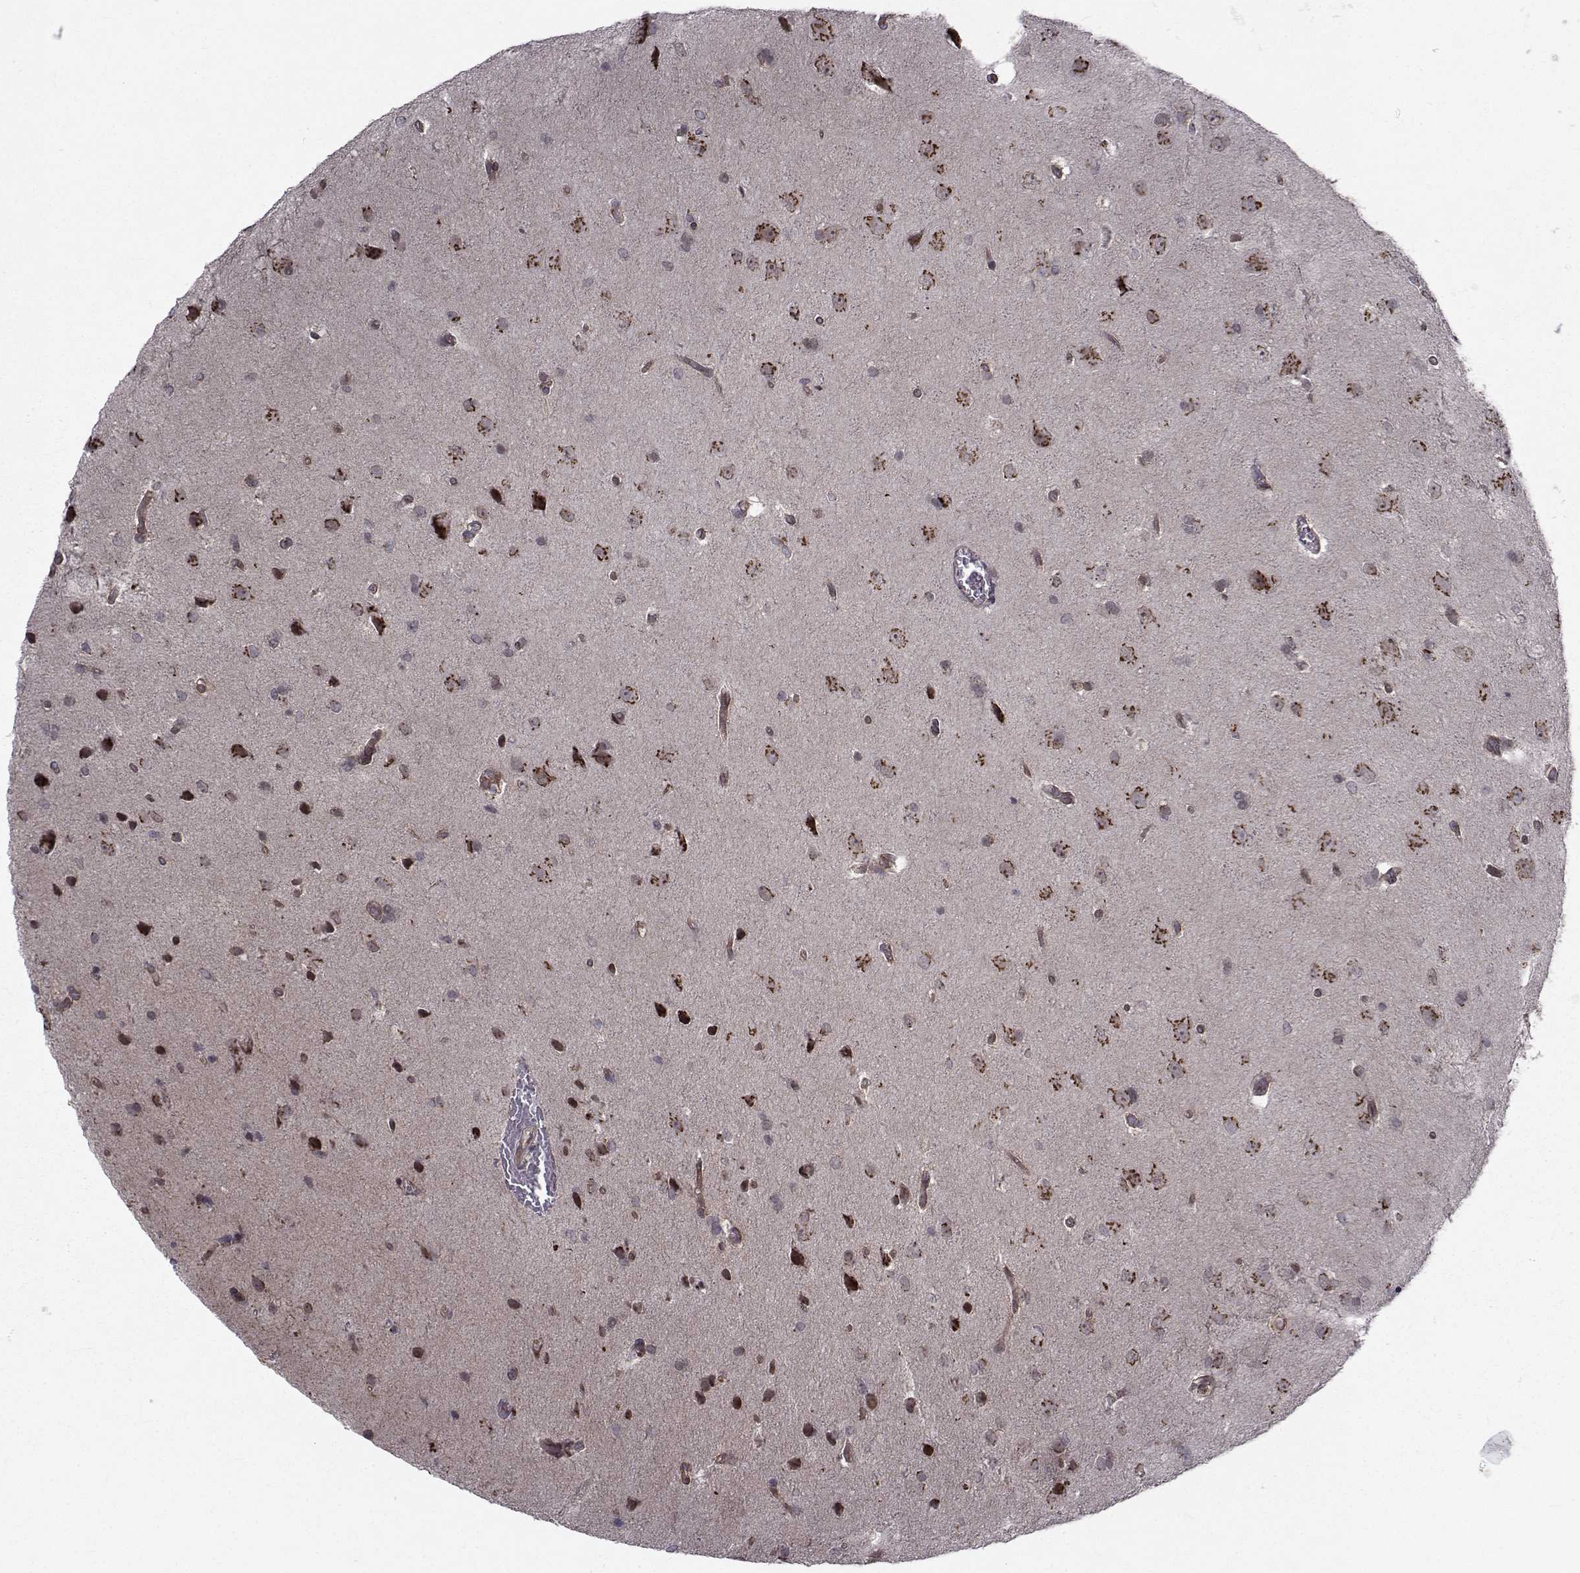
{"staining": {"intensity": "negative", "quantity": "none", "location": "none"}, "tissue": "glioma", "cell_type": "Tumor cells", "image_type": "cancer", "snomed": [{"axis": "morphology", "description": "Glioma, malignant, Low grade"}, {"axis": "topography", "description": "Brain"}], "caption": "IHC photomicrograph of human glioma stained for a protein (brown), which shows no expression in tumor cells.", "gene": "ATP6V1C2", "patient": {"sex": "male", "age": 58}}